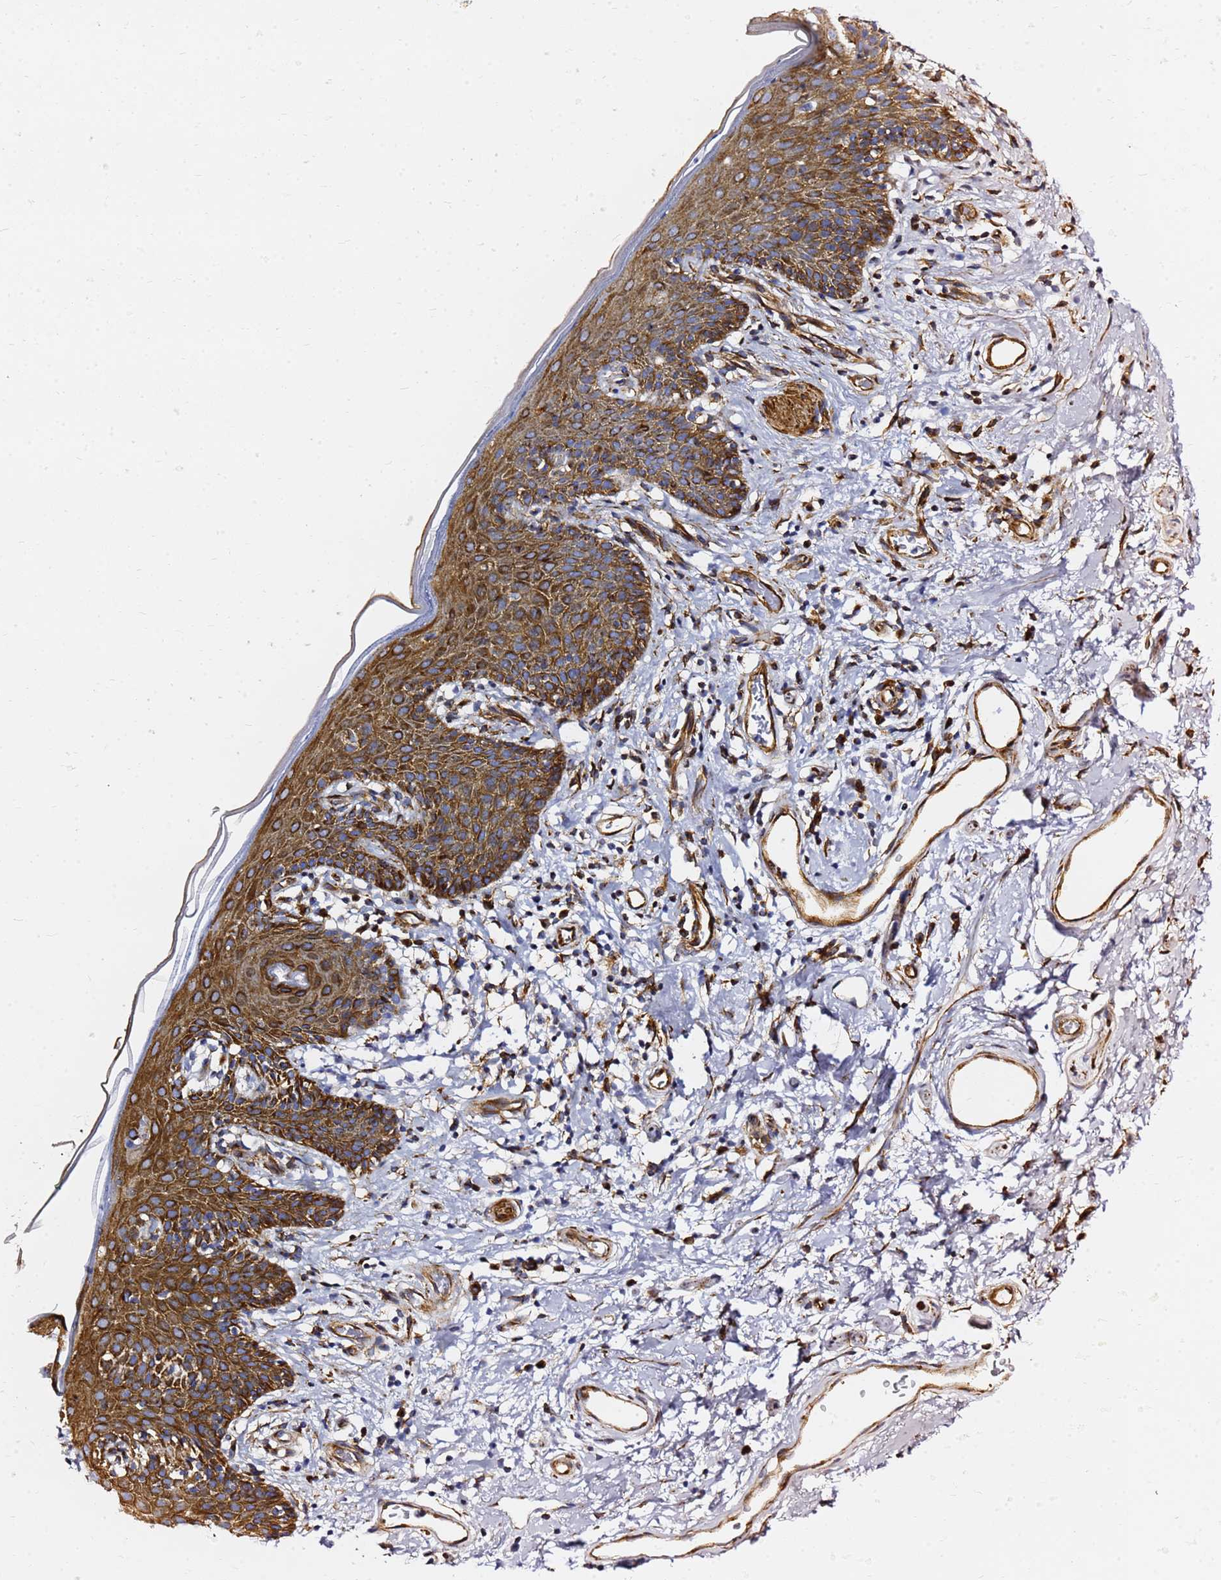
{"staining": {"intensity": "strong", "quantity": ">75%", "location": "cytoplasmic/membranous"}, "tissue": "skin", "cell_type": "Epidermal cells", "image_type": "normal", "snomed": [{"axis": "morphology", "description": "Normal tissue, NOS"}, {"axis": "topography", "description": "Vulva"}], "caption": "Immunohistochemistry (IHC) (DAB) staining of benign human skin displays strong cytoplasmic/membranous protein positivity in approximately >75% of epidermal cells. Immunohistochemistry (IHC) stains the protein in brown and the nuclei are stained blue.", "gene": "TUBA8", "patient": {"sex": "female", "age": 66}}